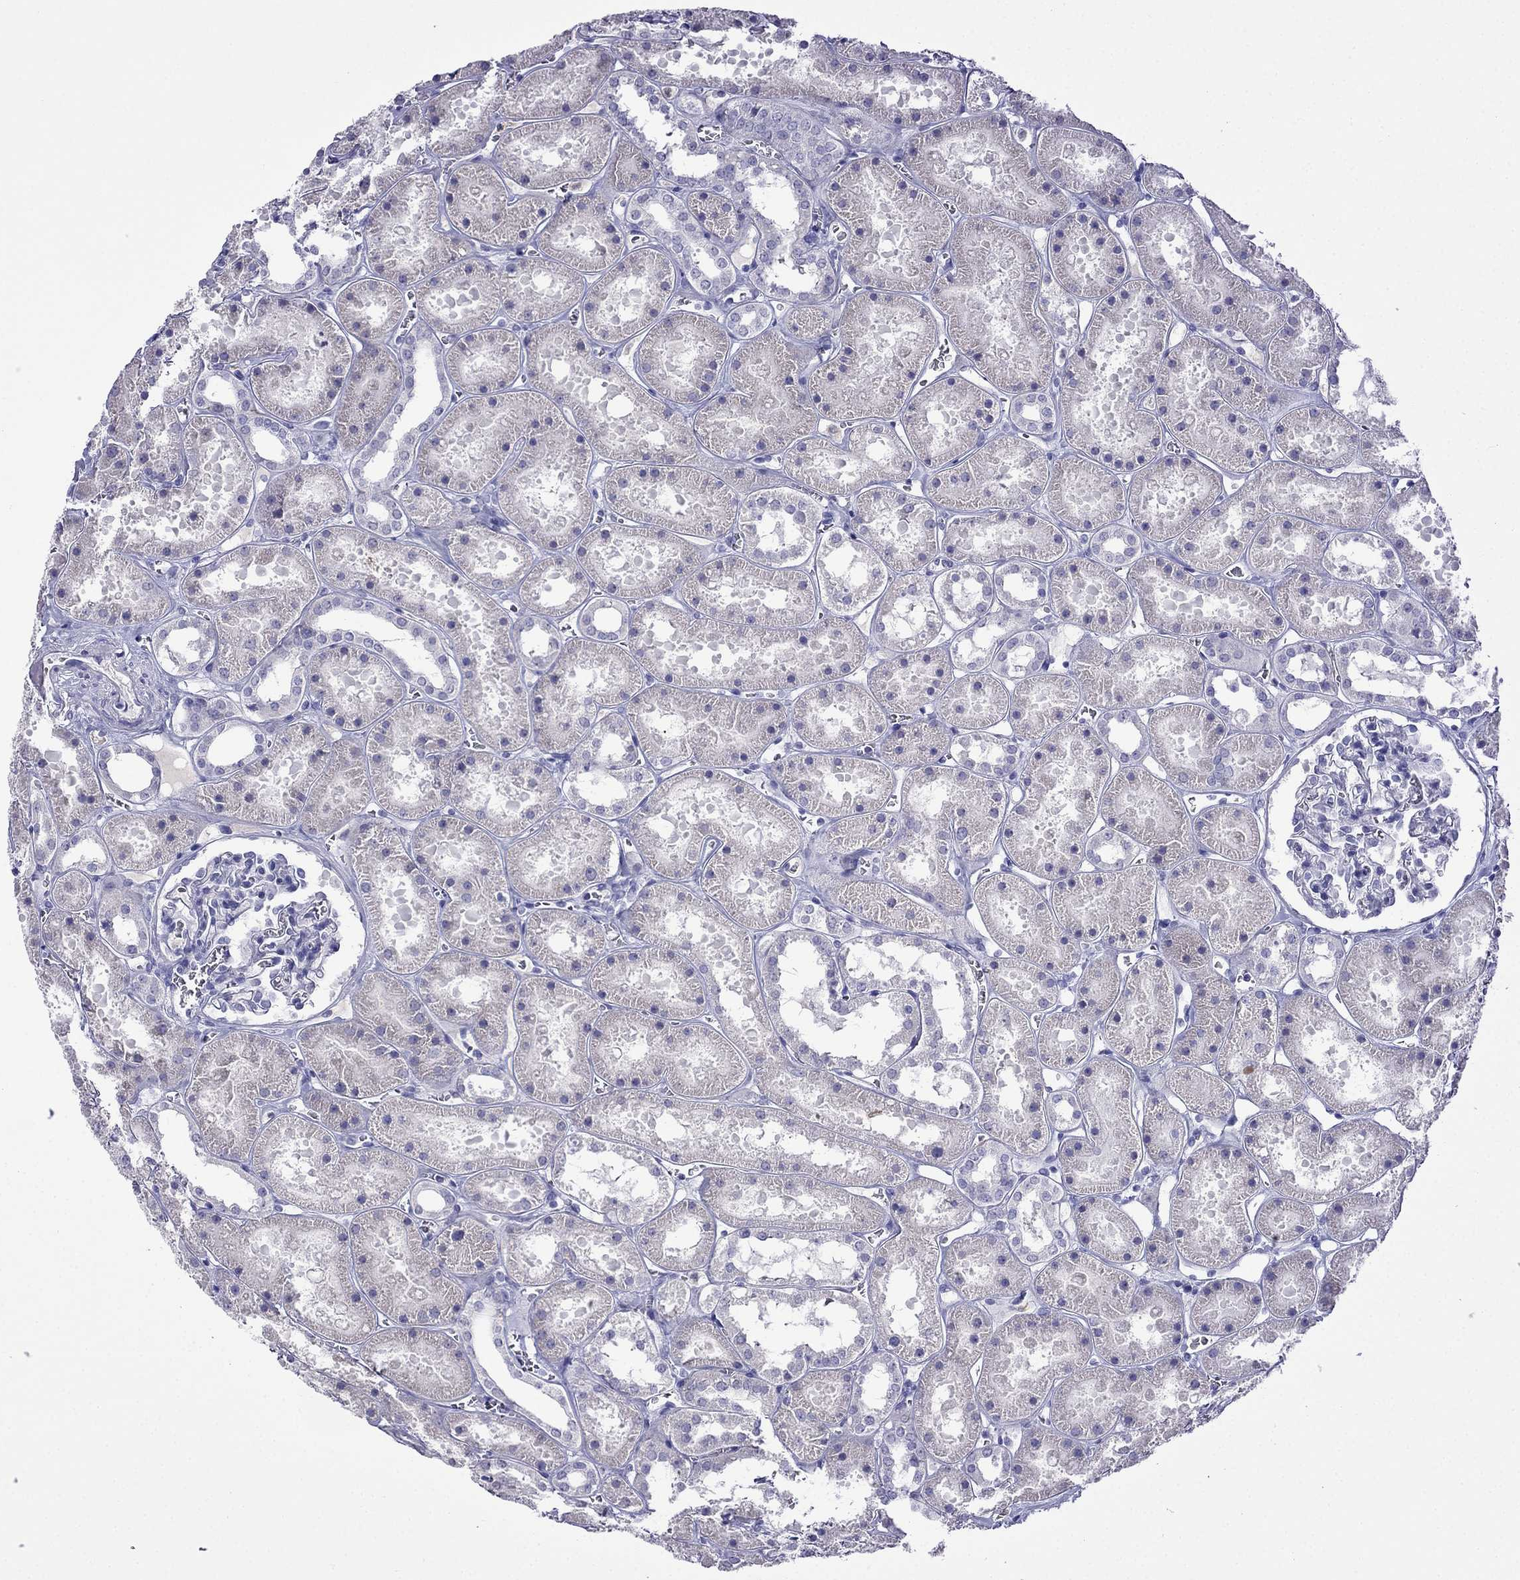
{"staining": {"intensity": "negative", "quantity": "none", "location": "none"}, "tissue": "kidney", "cell_type": "Cells in glomeruli", "image_type": "normal", "snomed": [{"axis": "morphology", "description": "Normal tissue, NOS"}, {"axis": "topography", "description": "Kidney"}], "caption": "Immunohistochemistry (IHC) image of unremarkable kidney: human kidney stained with DAB (3,3'-diaminobenzidine) displays no significant protein positivity in cells in glomeruli.", "gene": "CDHR4", "patient": {"sex": "female", "age": 41}}